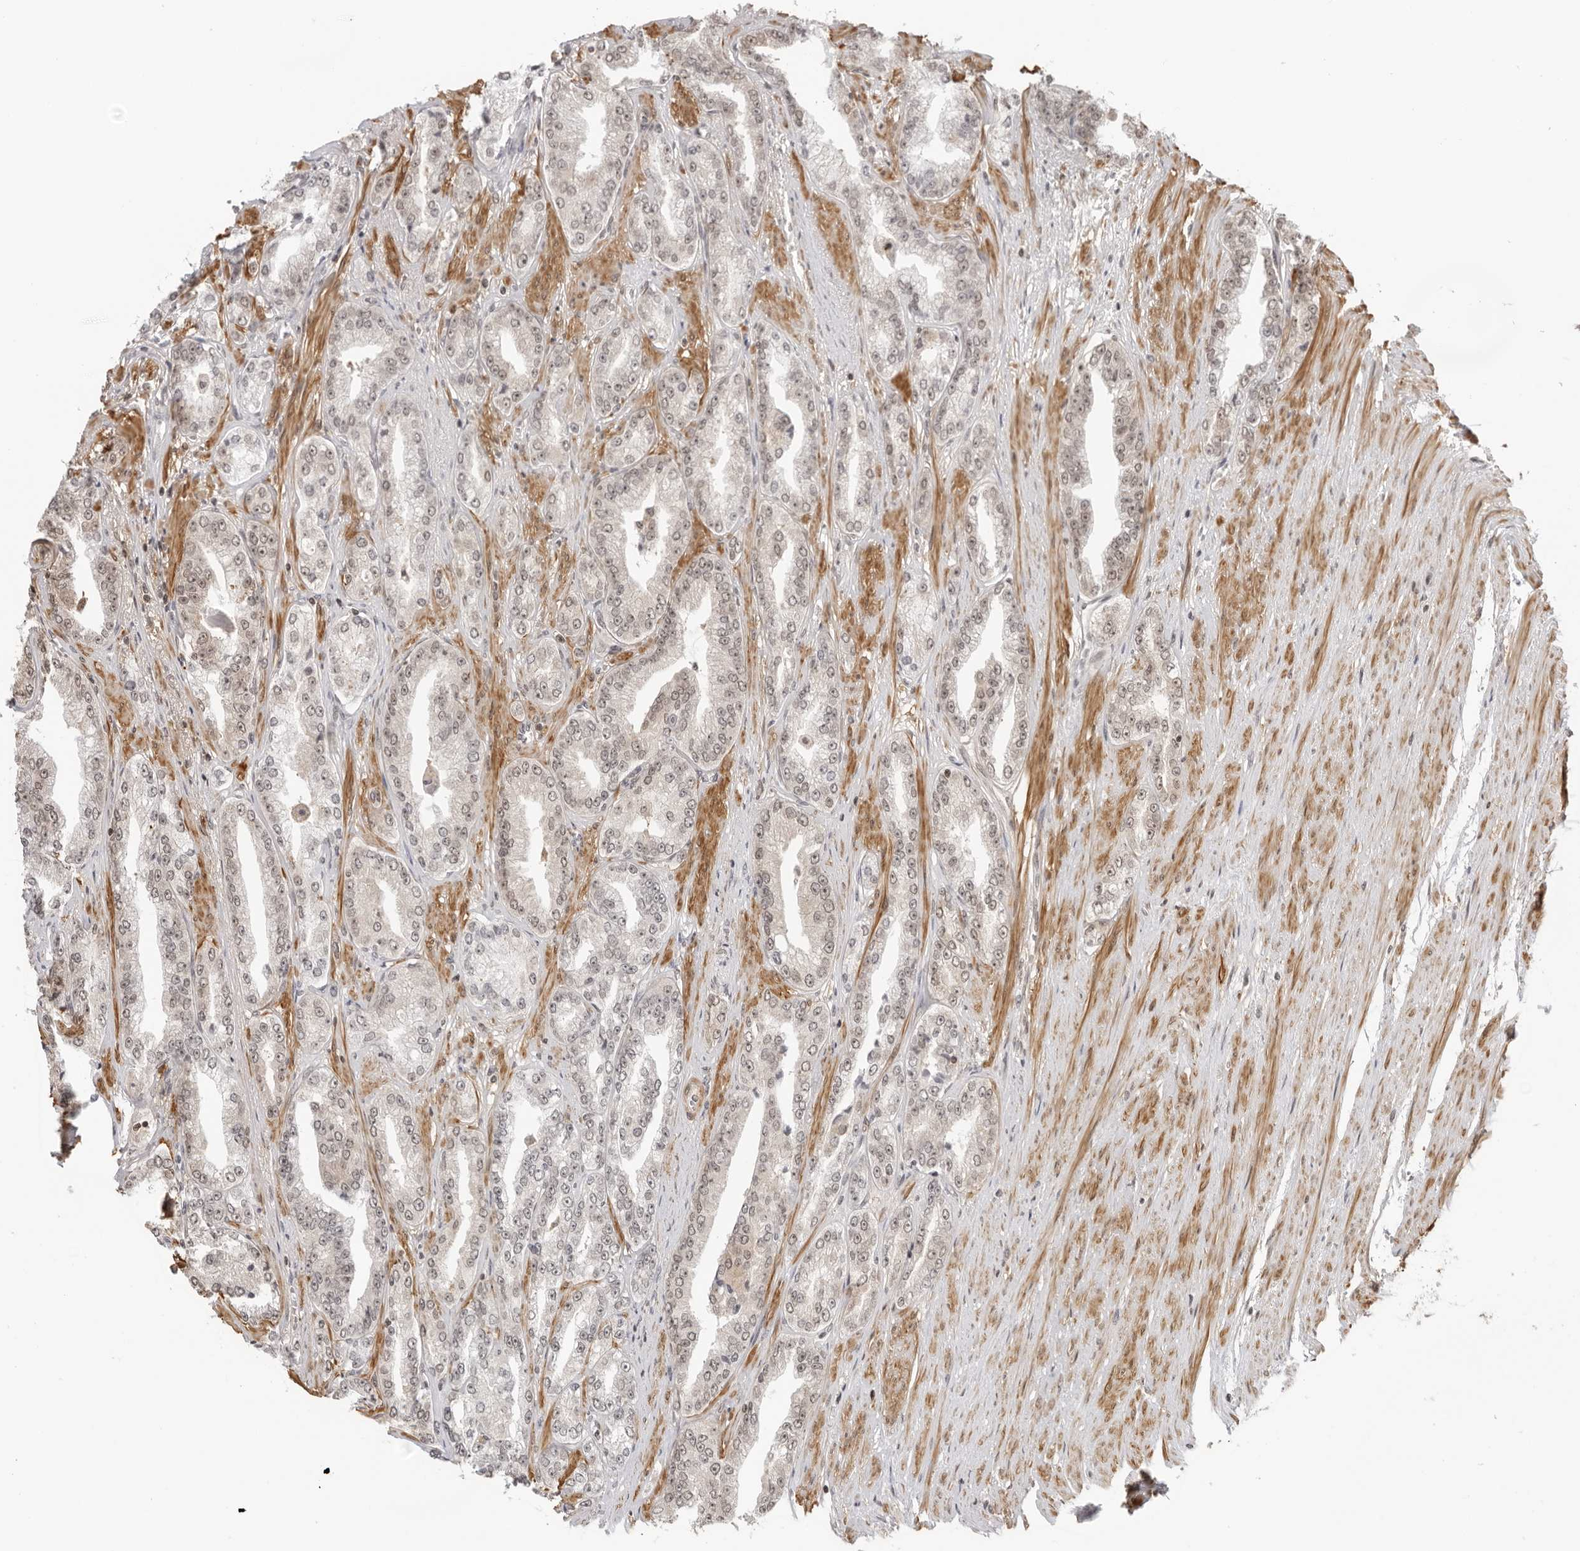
{"staining": {"intensity": "weak", "quantity": "<25%", "location": "nuclear"}, "tissue": "prostate cancer", "cell_type": "Tumor cells", "image_type": "cancer", "snomed": [{"axis": "morphology", "description": "Adenocarcinoma, High grade"}, {"axis": "topography", "description": "Prostate"}], "caption": "Immunohistochemistry histopathology image of adenocarcinoma (high-grade) (prostate) stained for a protein (brown), which reveals no staining in tumor cells.", "gene": "RNF146", "patient": {"sex": "male", "age": 71}}